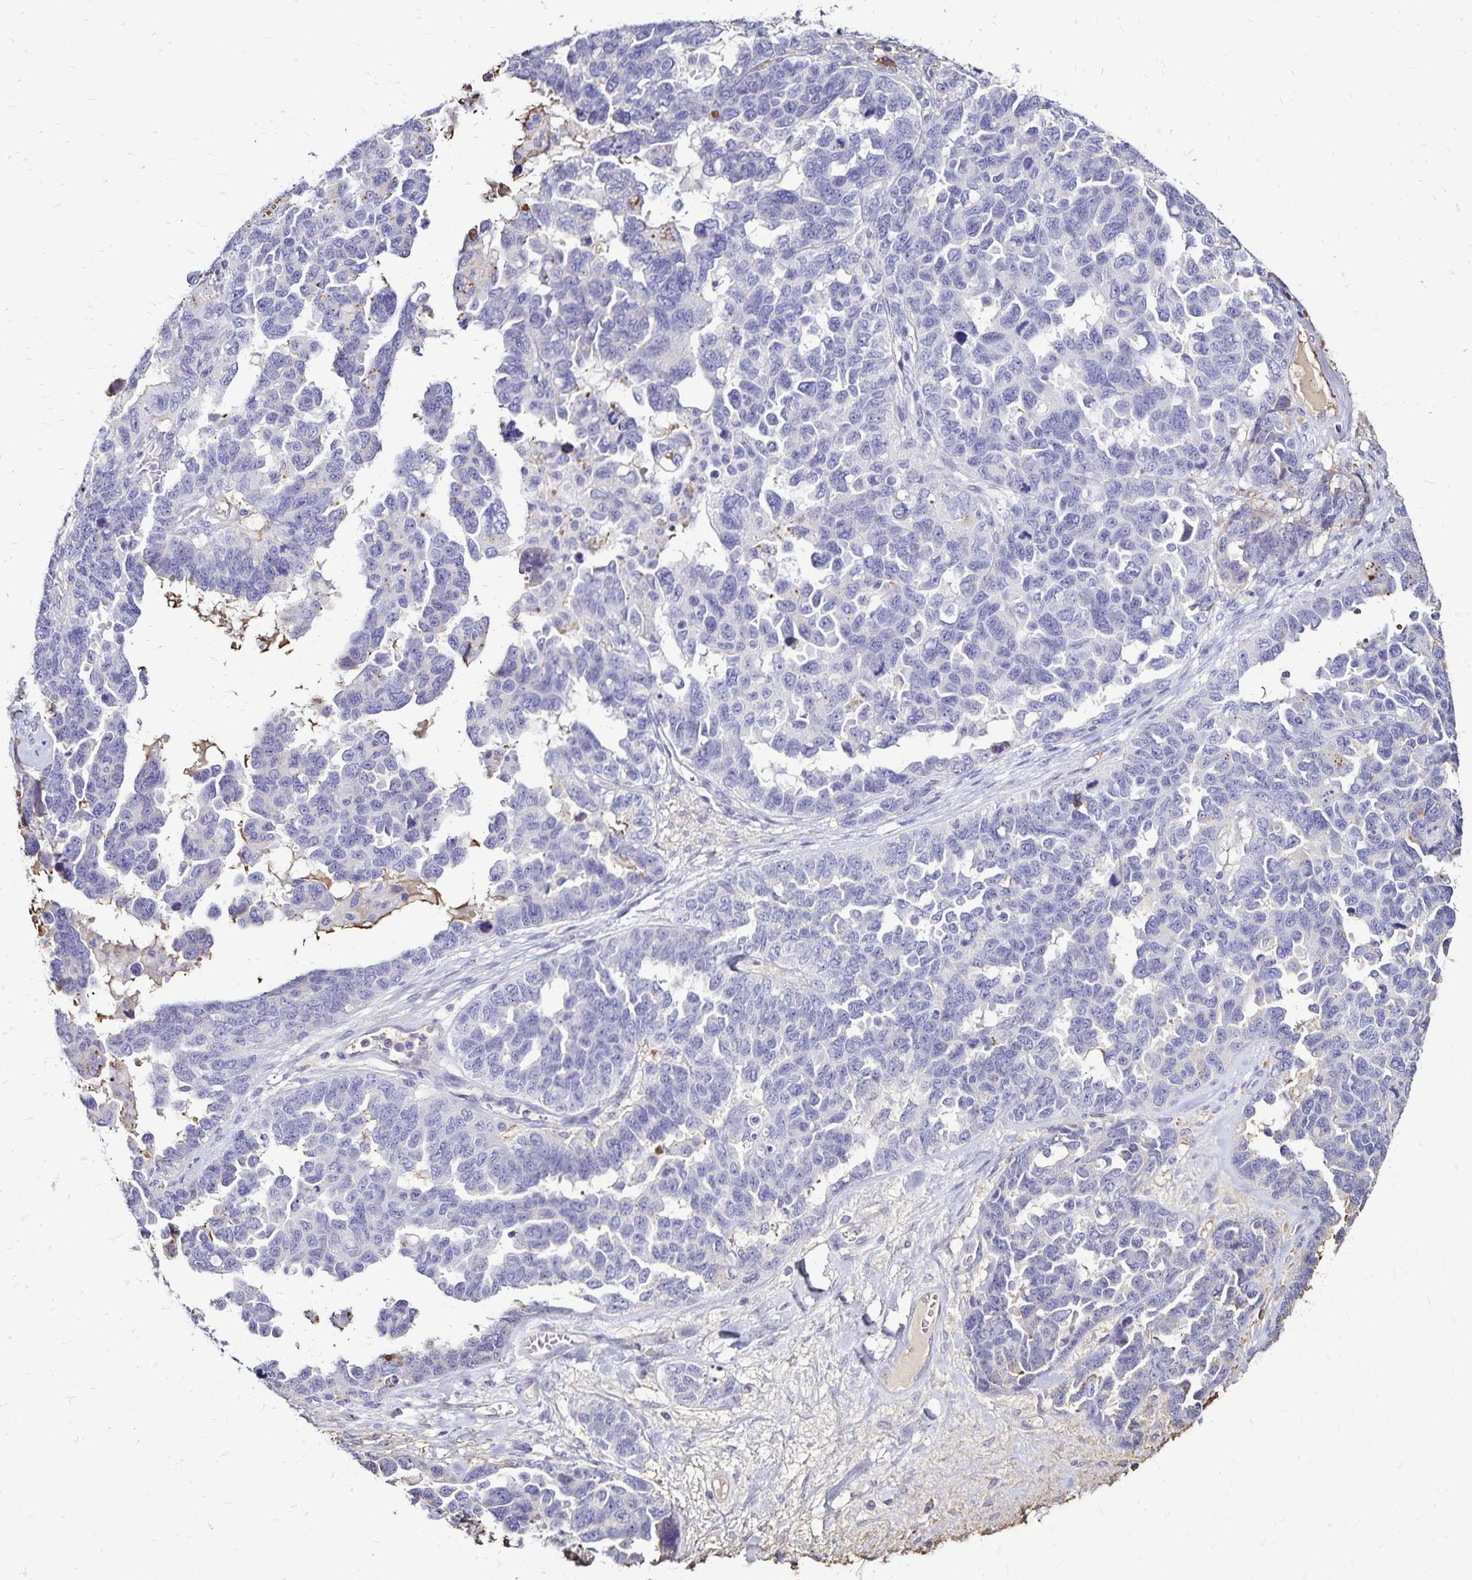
{"staining": {"intensity": "negative", "quantity": "none", "location": "none"}, "tissue": "ovarian cancer", "cell_type": "Tumor cells", "image_type": "cancer", "snomed": [{"axis": "morphology", "description": "Cystadenocarcinoma, serous, NOS"}, {"axis": "topography", "description": "Ovary"}], "caption": "Immunohistochemical staining of ovarian serous cystadenocarcinoma exhibits no significant staining in tumor cells.", "gene": "KISS1", "patient": {"sex": "female", "age": 69}}